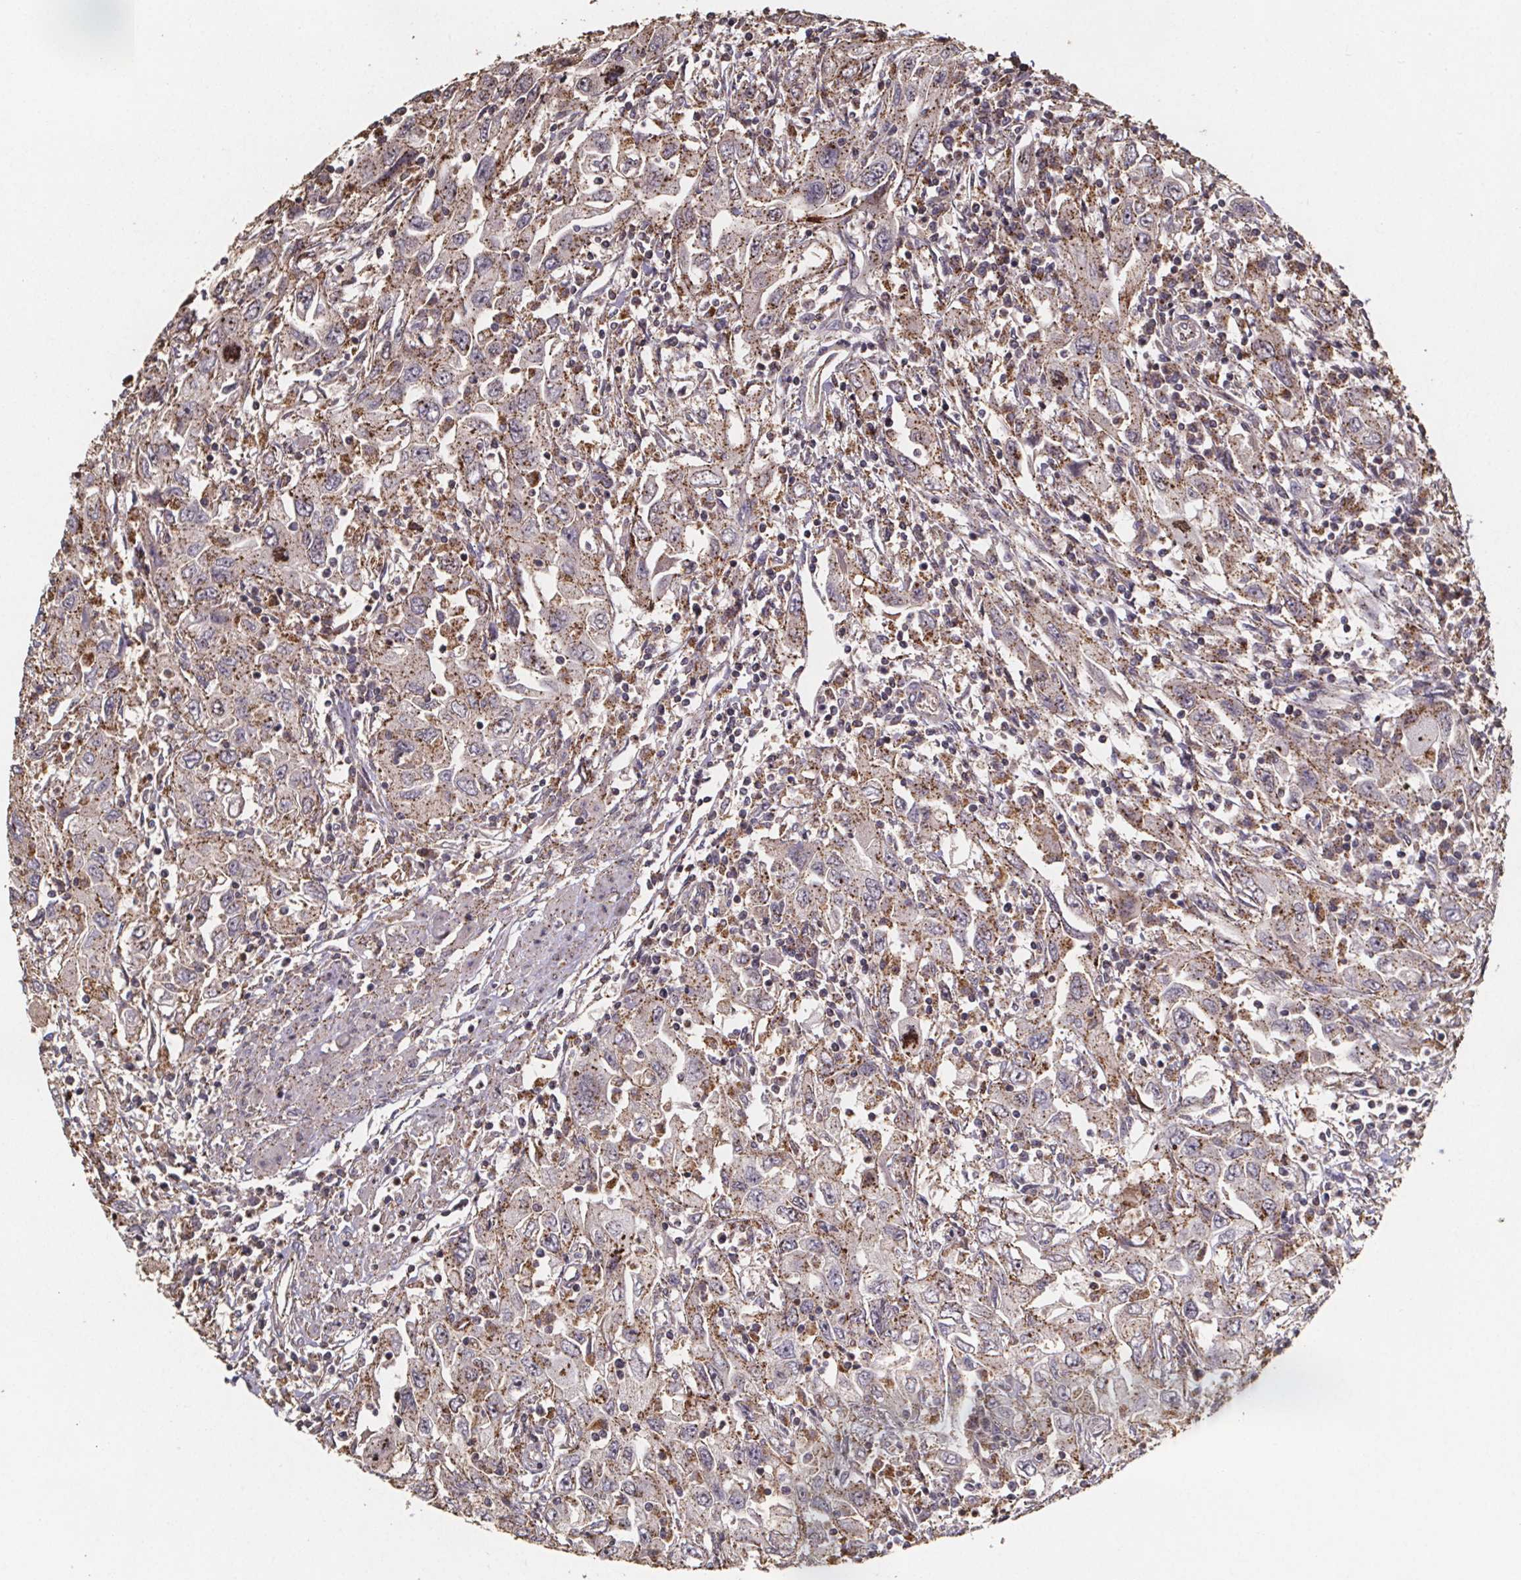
{"staining": {"intensity": "moderate", "quantity": "25%-75%", "location": "cytoplasmic/membranous"}, "tissue": "urothelial cancer", "cell_type": "Tumor cells", "image_type": "cancer", "snomed": [{"axis": "morphology", "description": "Urothelial carcinoma, High grade"}, {"axis": "topography", "description": "Urinary bladder"}], "caption": "An image of urothelial cancer stained for a protein demonstrates moderate cytoplasmic/membranous brown staining in tumor cells. The protein is stained brown, and the nuclei are stained in blue (DAB (3,3'-diaminobenzidine) IHC with brightfield microscopy, high magnification).", "gene": "ZNF879", "patient": {"sex": "male", "age": 76}}